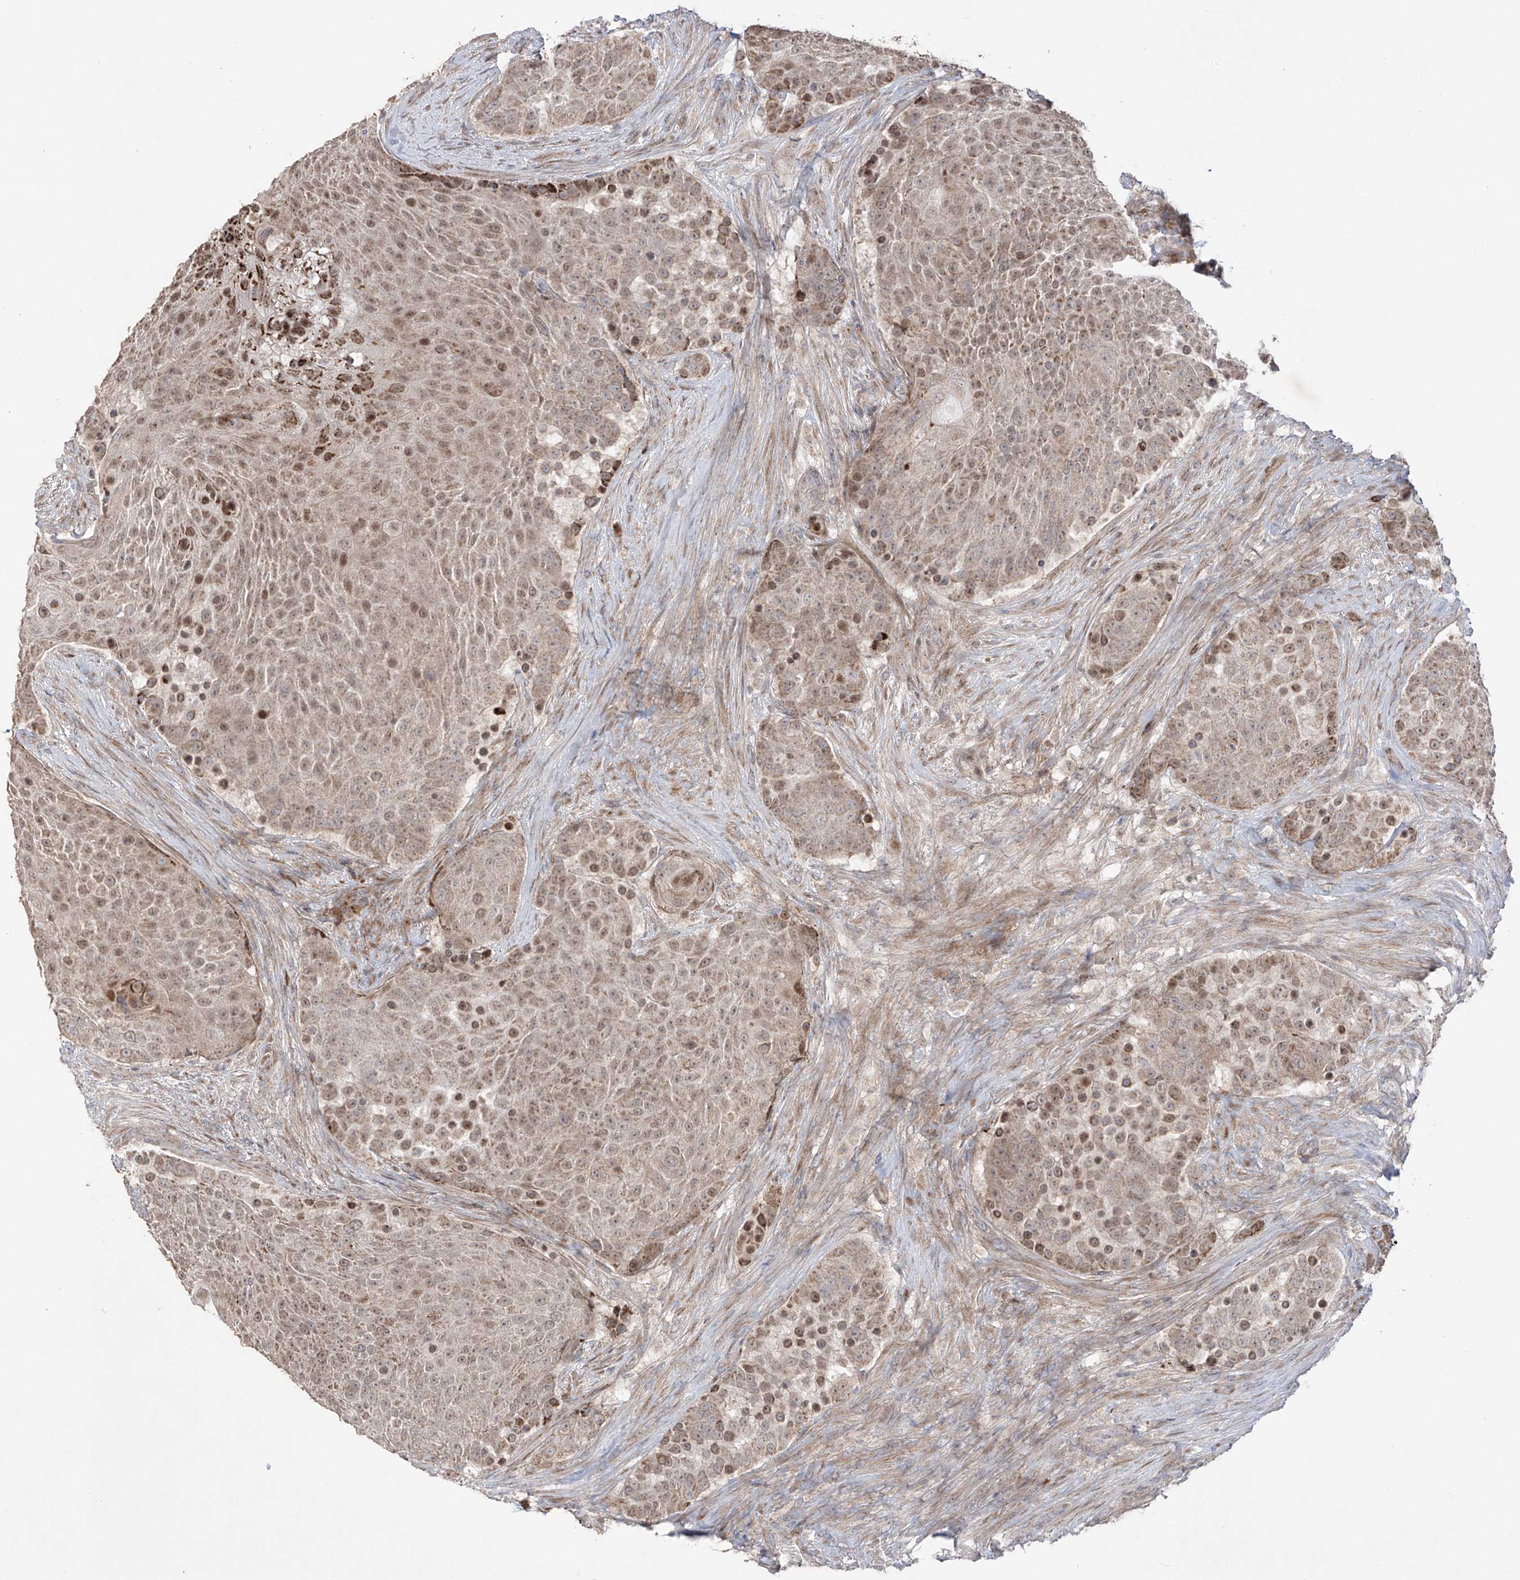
{"staining": {"intensity": "moderate", "quantity": ">75%", "location": "cytoplasmic/membranous,nuclear"}, "tissue": "urothelial cancer", "cell_type": "Tumor cells", "image_type": "cancer", "snomed": [{"axis": "morphology", "description": "Urothelial carcinoma, High grade"}, {"axis": "topography", "description": "Urinary bladder"}], "caption": "Protein staining of urothelial carcinoma (high-grade) tissue reveals moderate cytoplasmic/membranous and nuclear staining in about >75% of tumor cells.", "gene": "YKT6", "patient": {"sex": "female", "age": 63}}